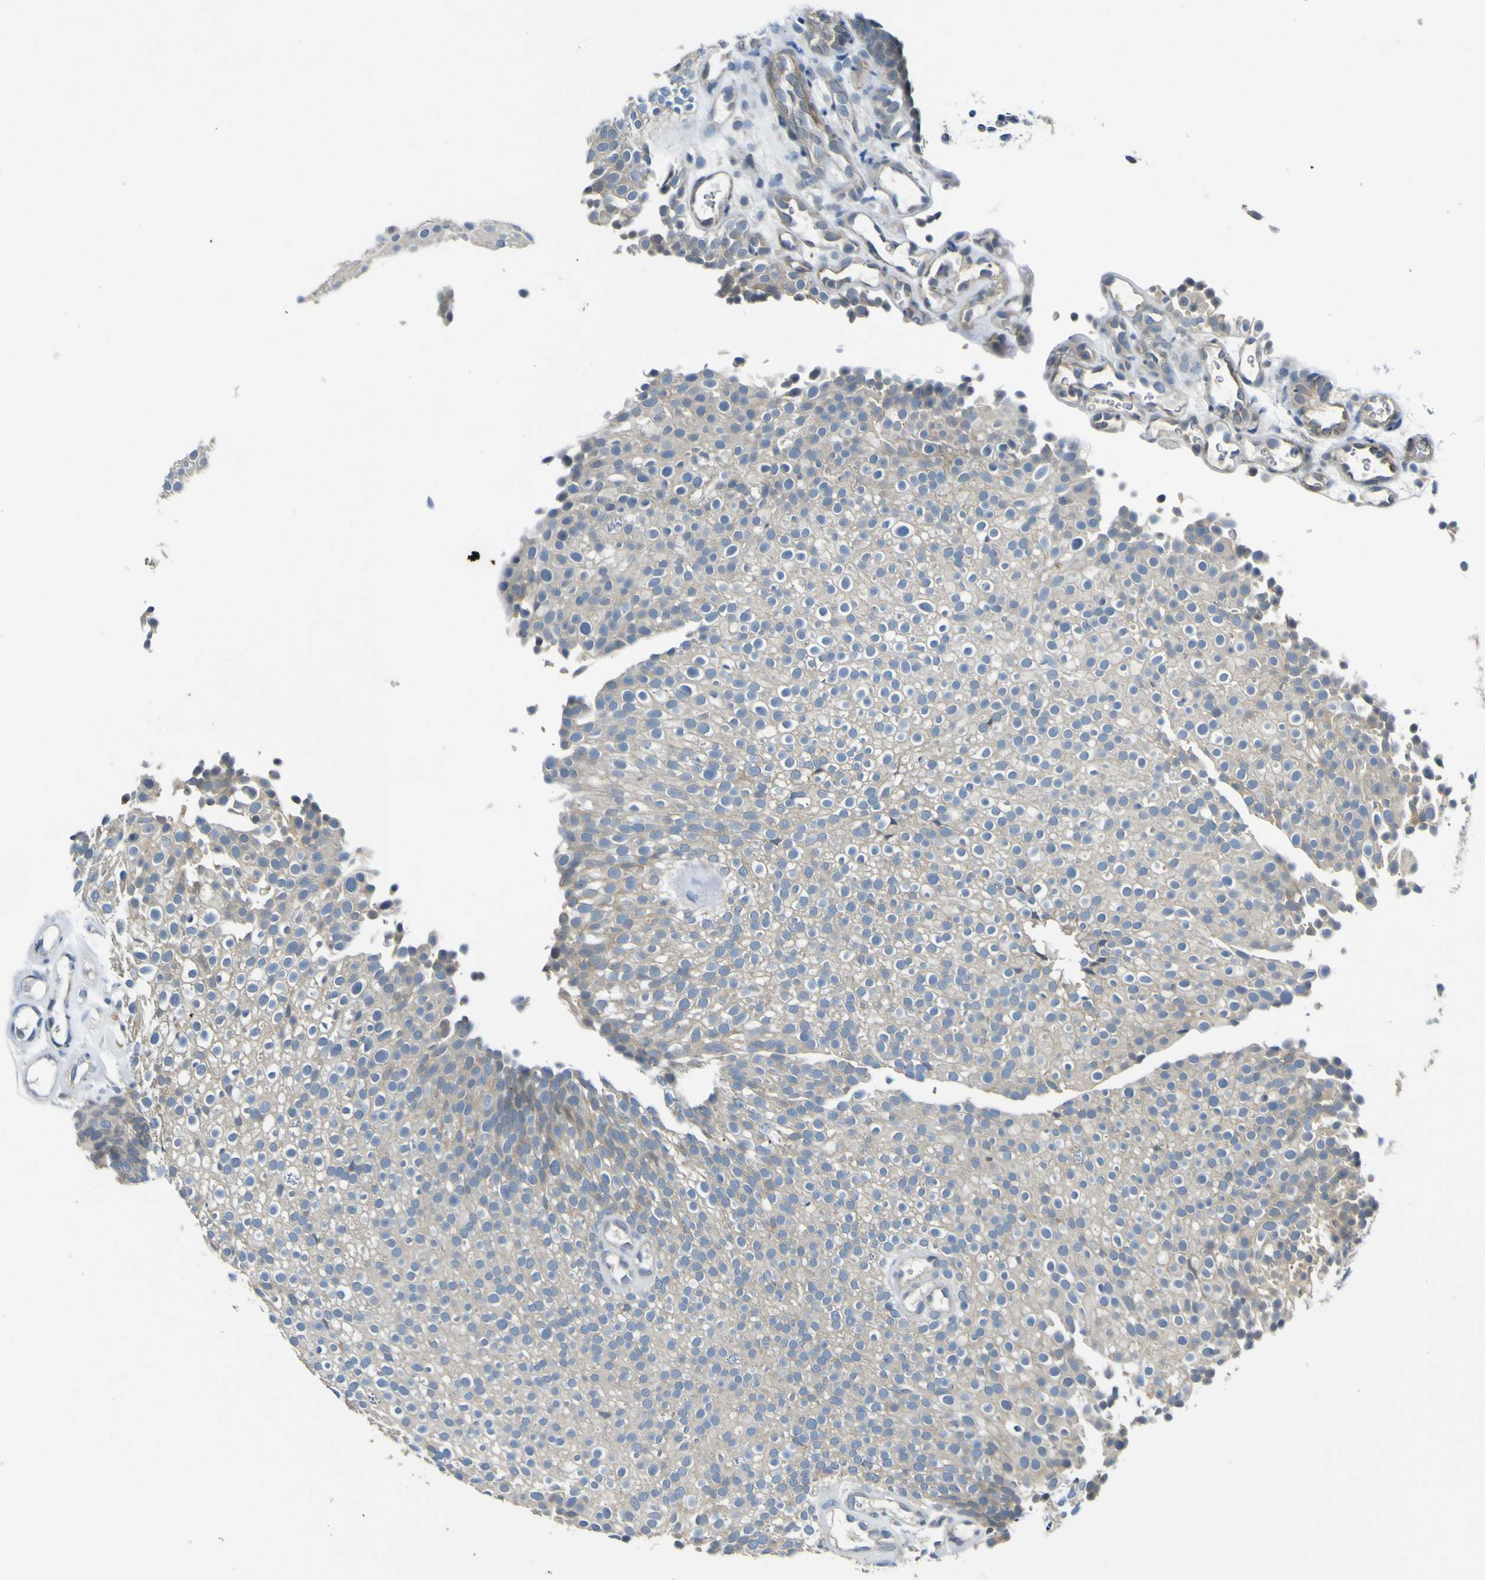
{"staining": {"intensity": "weak", "quantity": "<25%", "location": "cytoplasmic/membranous"}, "tissue": "urothelial cancer", "cell_type": "Tumor cells", "image_type": "cancer", "snomed": [{"axis": "morphology", "description": "Urothelial carcinoma, Low grade"}, {"axis": "topography", "description": "Urinary bladder"}], "caption": "Tumor cells are negative for protein expression in human urothelial cancer.", "gene": "LDLR", "patient": {"sex": "male", "age": 78}}